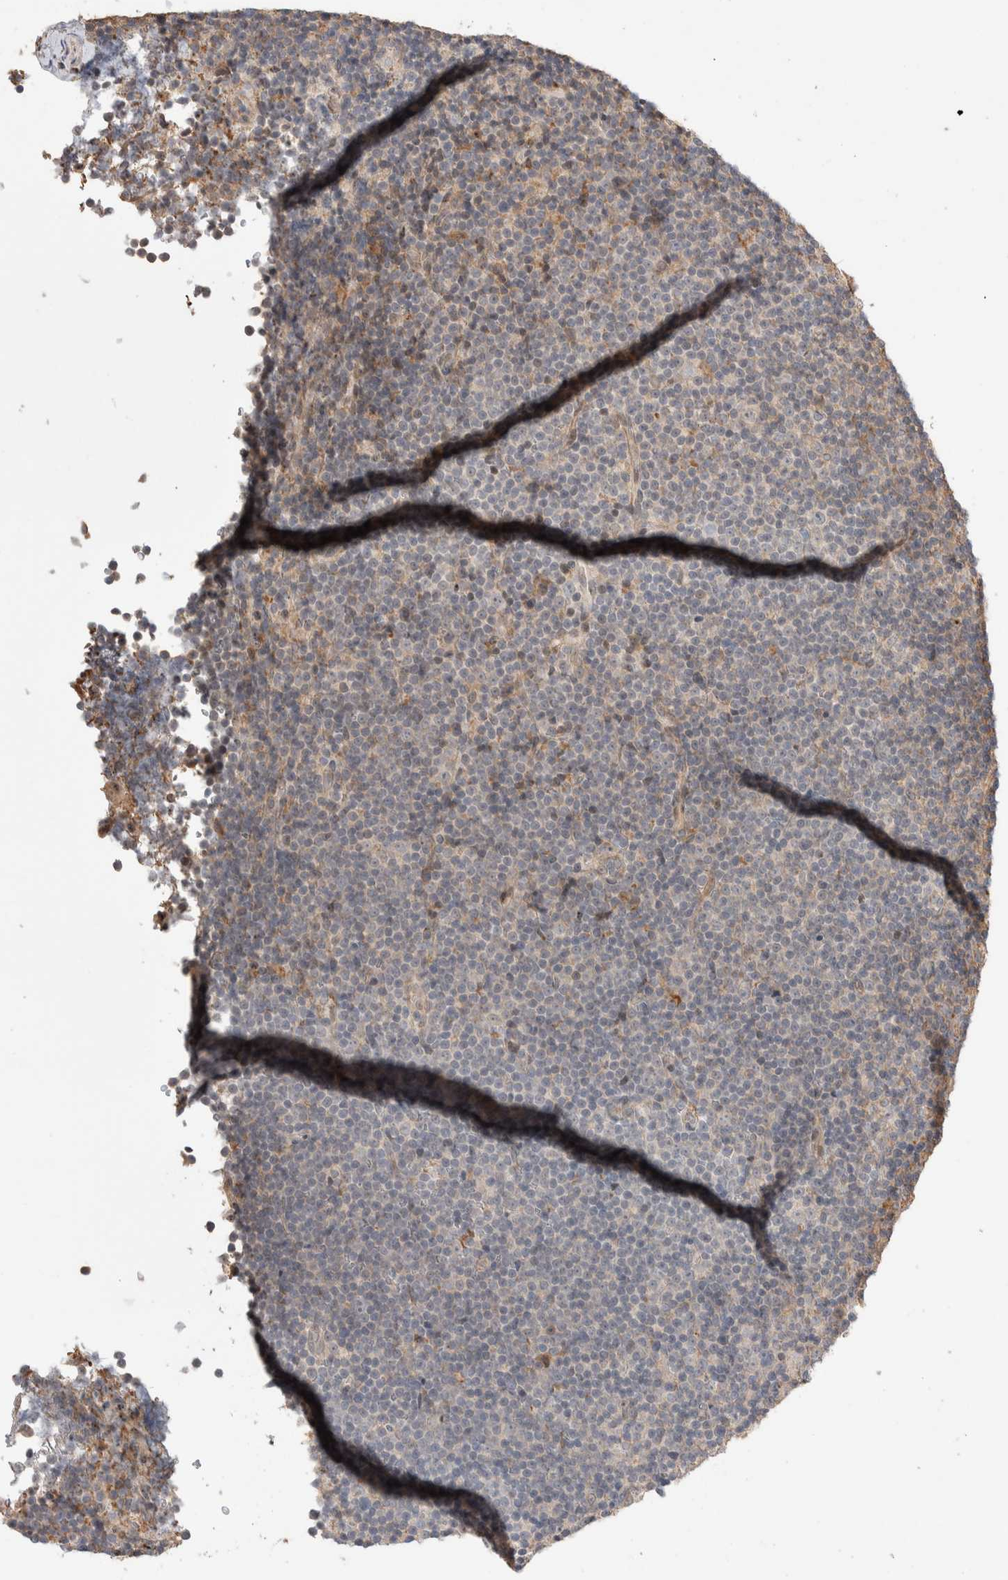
{"staining": {"intensity": "weak", "quantity": "<25%", "location": "cytoplasmic/membranous"}, "tissue": "lymphoma", "cell_type": "Tumor cells", "image_type": "cancer", "snomed": [{"axis": "morphology", "description": "Malignant lymphoma, non-Hodgkin's type, Low grade"}, {"axis": "topography", "description": "Lymph node"}], "caption": "Protein analysis of low-grade malignant lymphoma, non-Hodgkin's type demonstrates no significant positivity in tumor cells.", "gene": "ZNF704", "patient": {"sex": "female", "age": 67}}